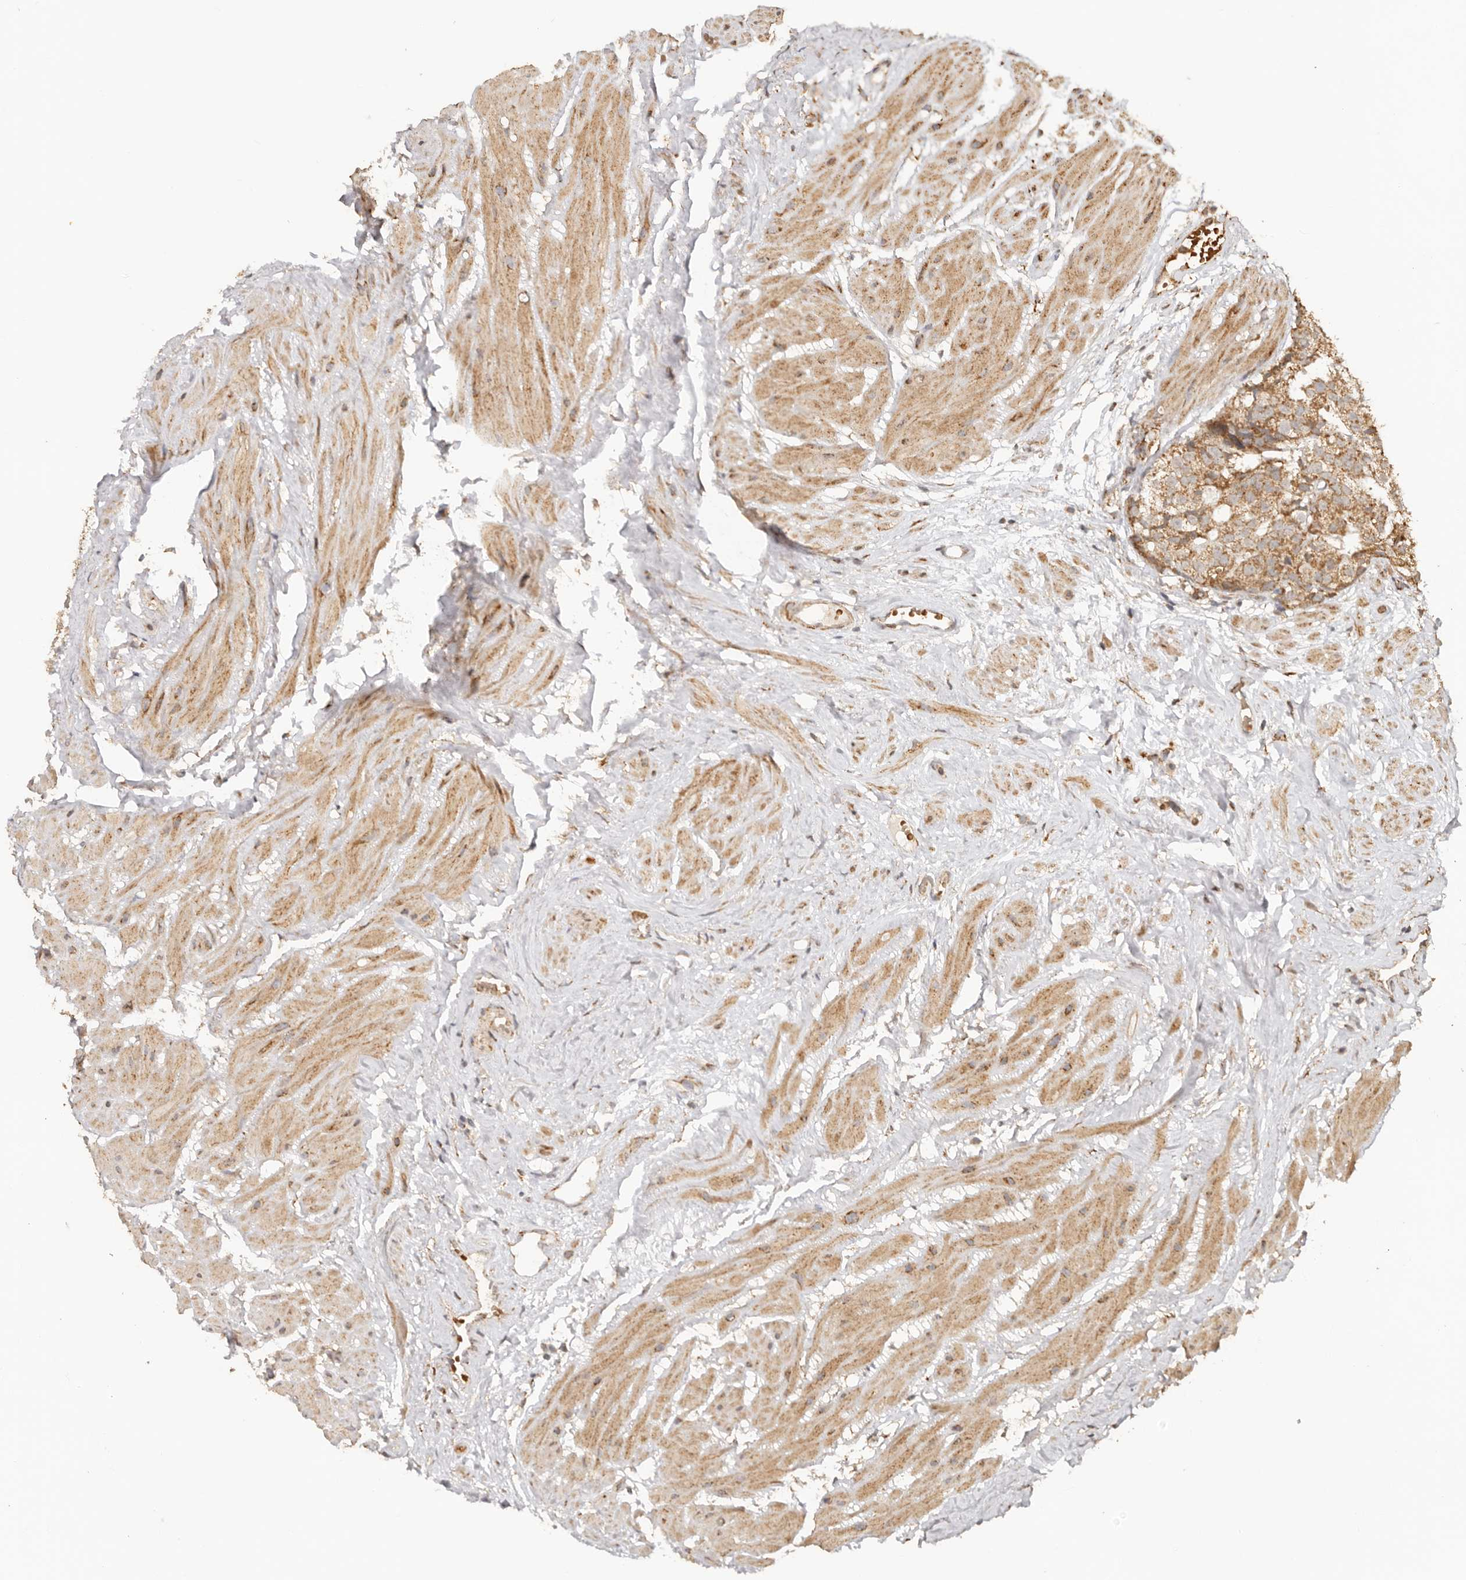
{"staining": {"intensity": "moderate", "quantity": ">75%", "location": "cytoplasmic/membranous"}, "tissue": "prostate cancer", "cell_type": "Tumor cells", "image_type": "cancer", "snomed": [{"axis": "morphology", "description": "Adenocarcinoma, Low grade"}, {"axis": "topography", "description": "Prostate"}], "caption": "Prostate cancer (low-grade adenocarcinoma) tissue exhibits moderate cytoplasmic/membranous expression in about >75% of tumor cells", "gene": "NDUFB11", "patient": {"sex": "male", "age": 88}}